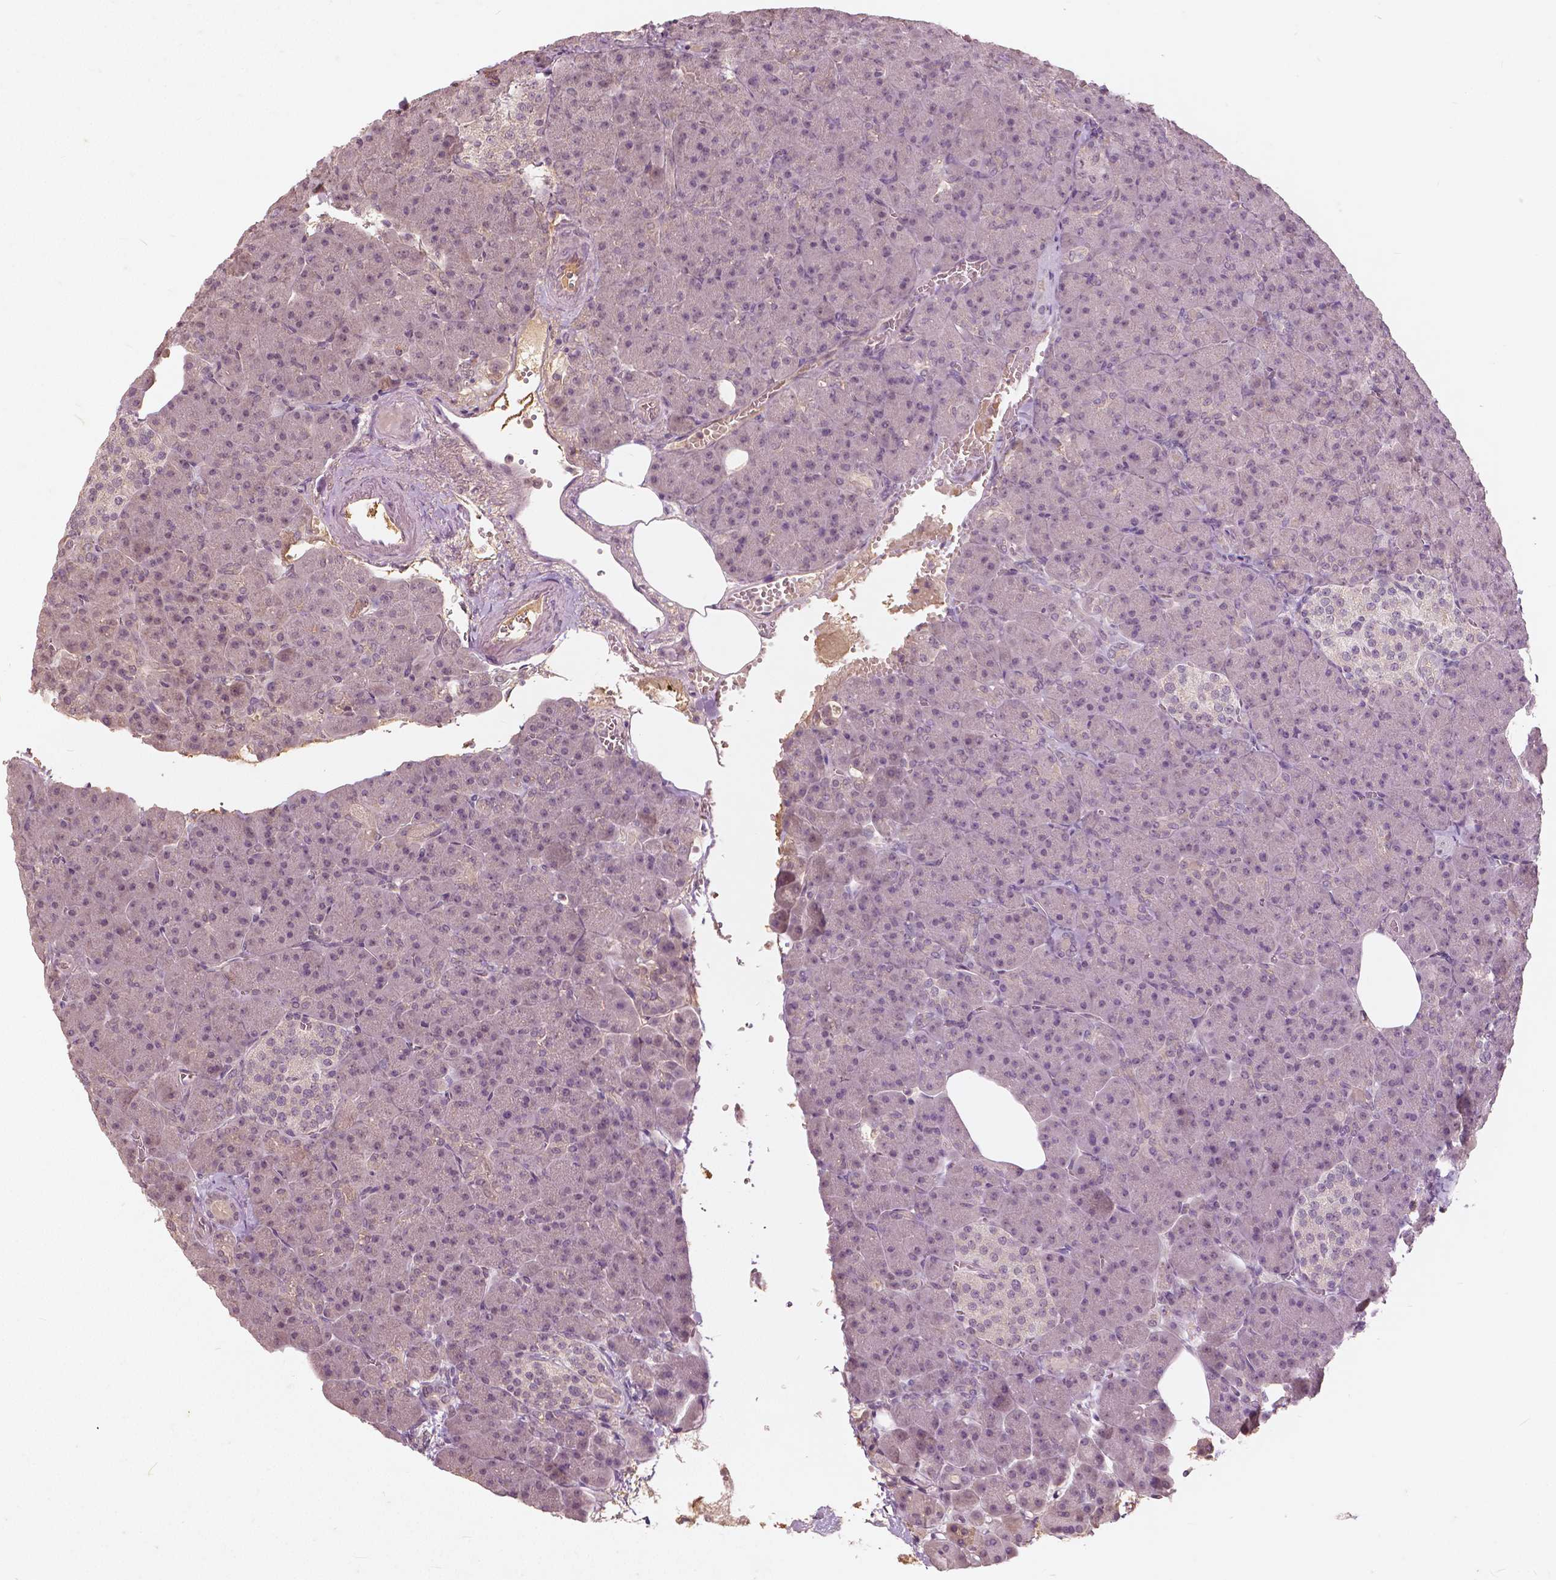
{"staining": {"intensity": "weak", "quantity": "25%-75%", "location": "nuclear"}, "tissue": "pancreas", "cell_type": "Exocrine glandular cells", "image_type": "normal", "snomed": [{"axis": "morphology", "description": "Normal tissue, NOS"}, {"axis": "topography", "description": "Pancreas"}], "caption": "This histopathology image demonstrates immunohistochemistry staining of unremarkable human pancreas, with low weak nuclear staining in about 25%-75% of exocrine glandular cells.", "gene": "ANGPTL4", "patient": {"sex": "female", "age": 74}}